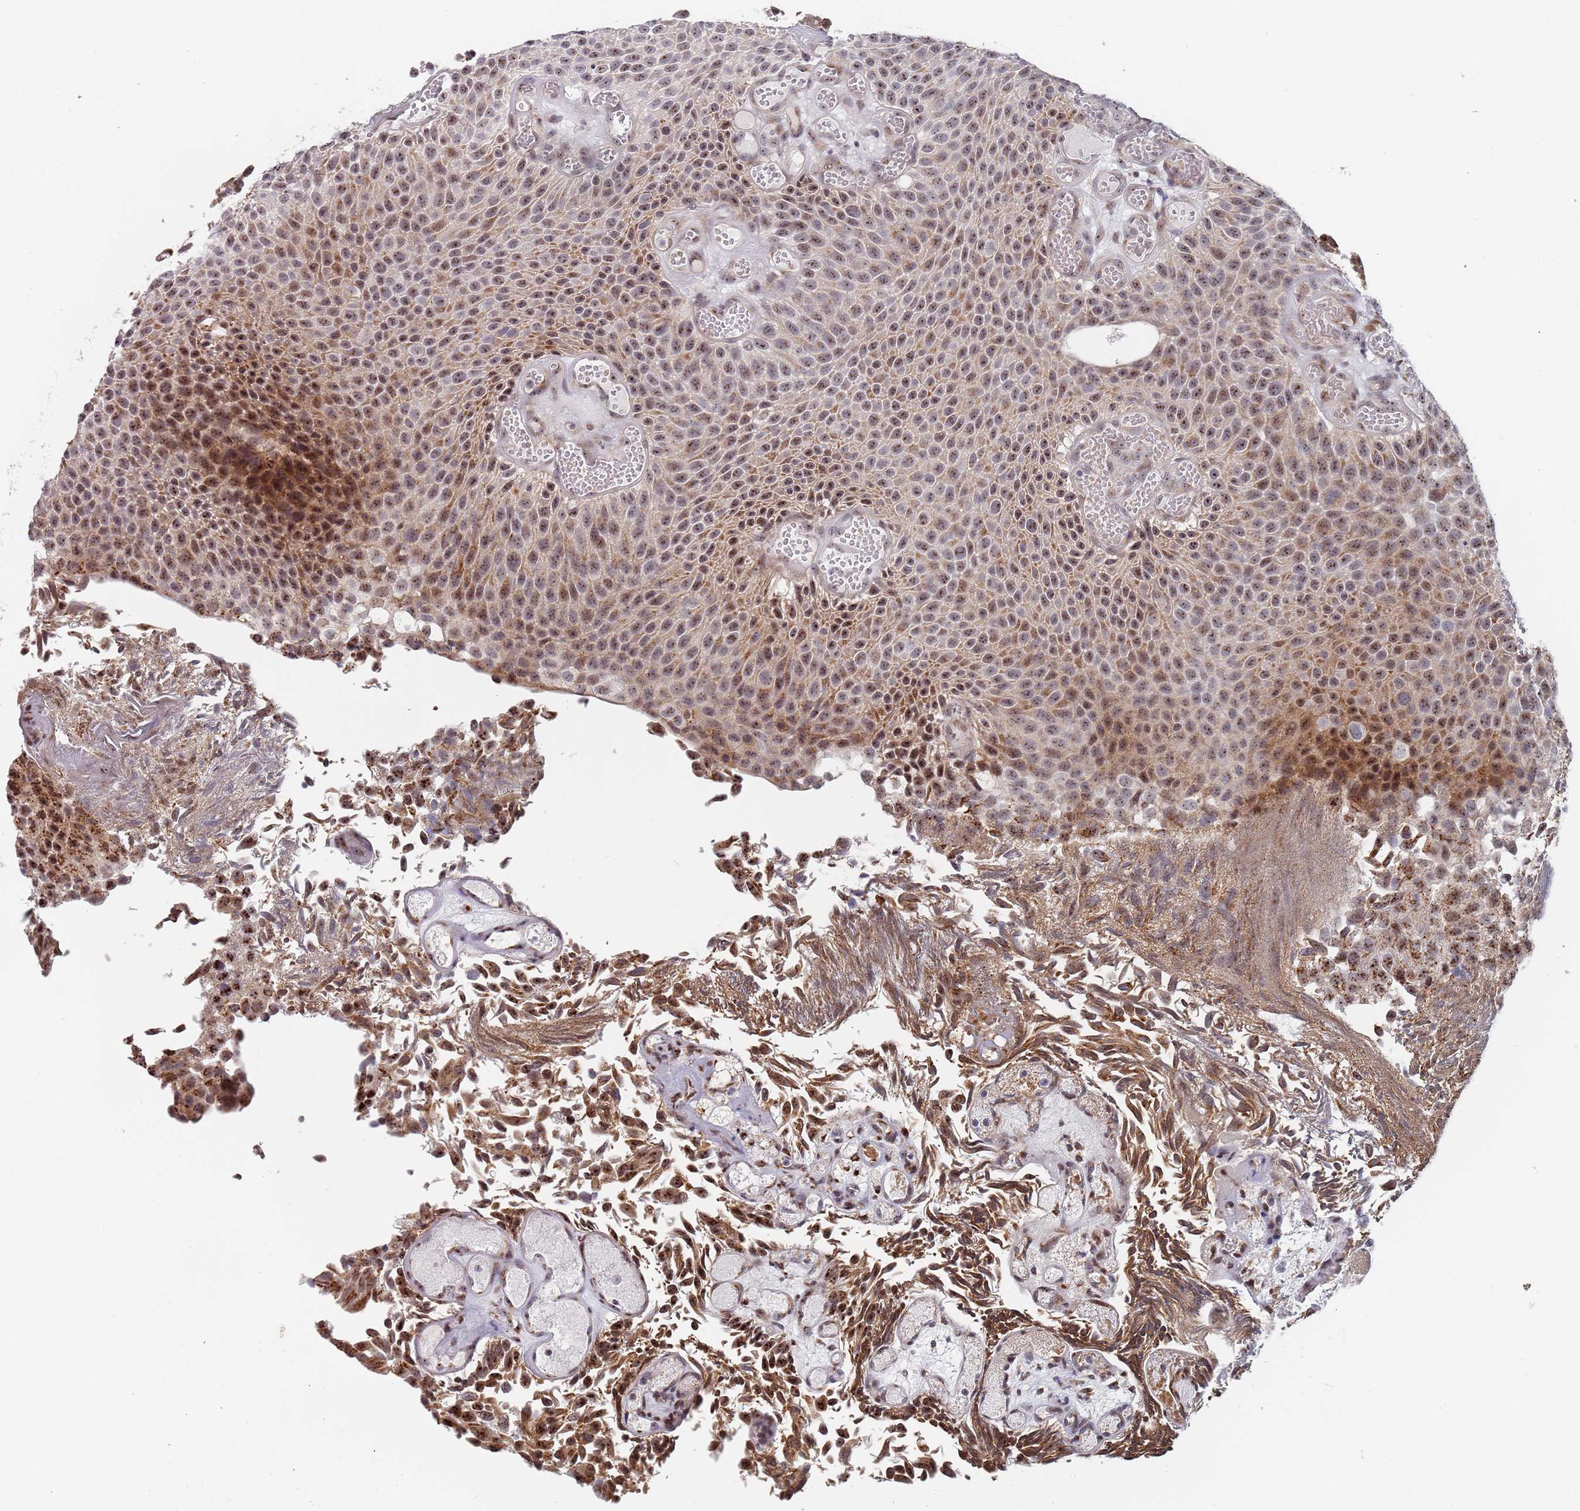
{"staining": {"intensity": "moderate", "quantity": ">75%", "location": "cytoplasmic/membranous,nuclear"}, "tissue": "urothelial cancer", "cell_type": "Tumor cells", "image_type": "cancer", "snomed": [{"axis": "morphology", "description": "Urothelial carcinoma, Low grade"}, {"axis": "topography", "description": "Urinary bladder"}], "caption": "Immunohistochemical staining of urothelial cancer exhibits moderate cytoplasmic/membranous and nuclear protein positivity in approximately >75% of tumor cells.", "gene": "PLCL2", "patient": {"sex": "male", "age": 89}}